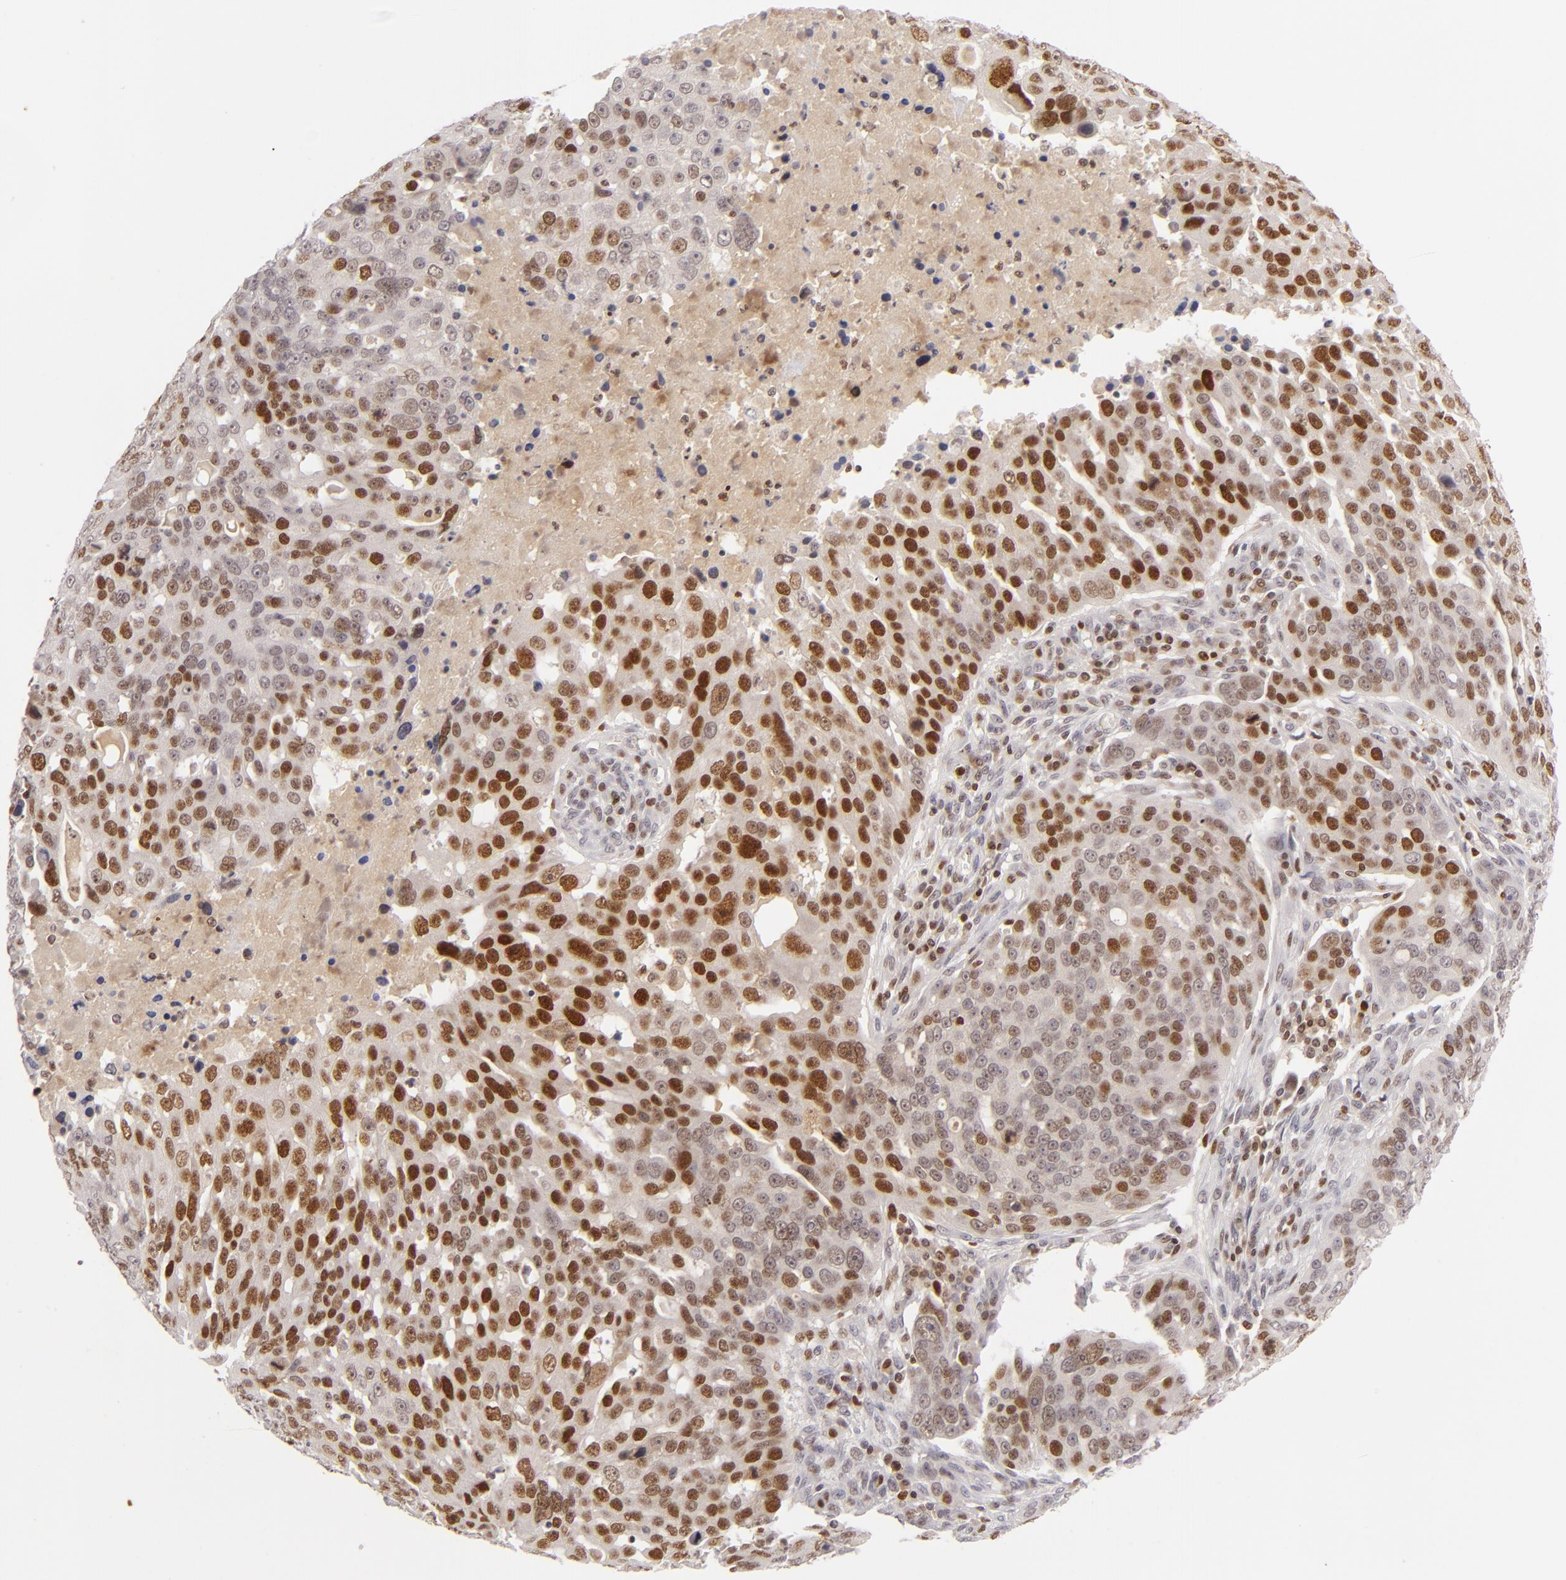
{"staining": {"intensity": "strong", "quantity": ">75%", "location": "nuclear"}, "tissue": "ovarian cancer", "cell_type": "Tumor cells", "image_type": "cancer", "snomed": [{"axis": "morphology", "description": "Carcinoma, endometroid"}, {"axis": "topography", "description": "Ovary"}], "caption": "An immunohistochemistry histopathology image of neoplastic tissue is shown. Protein staining in brown labels strong nuclear positivity in ovarian cancer within tumor cells.", "gene": "FEN1", "patient": {"sex": "female", "age": 75}}